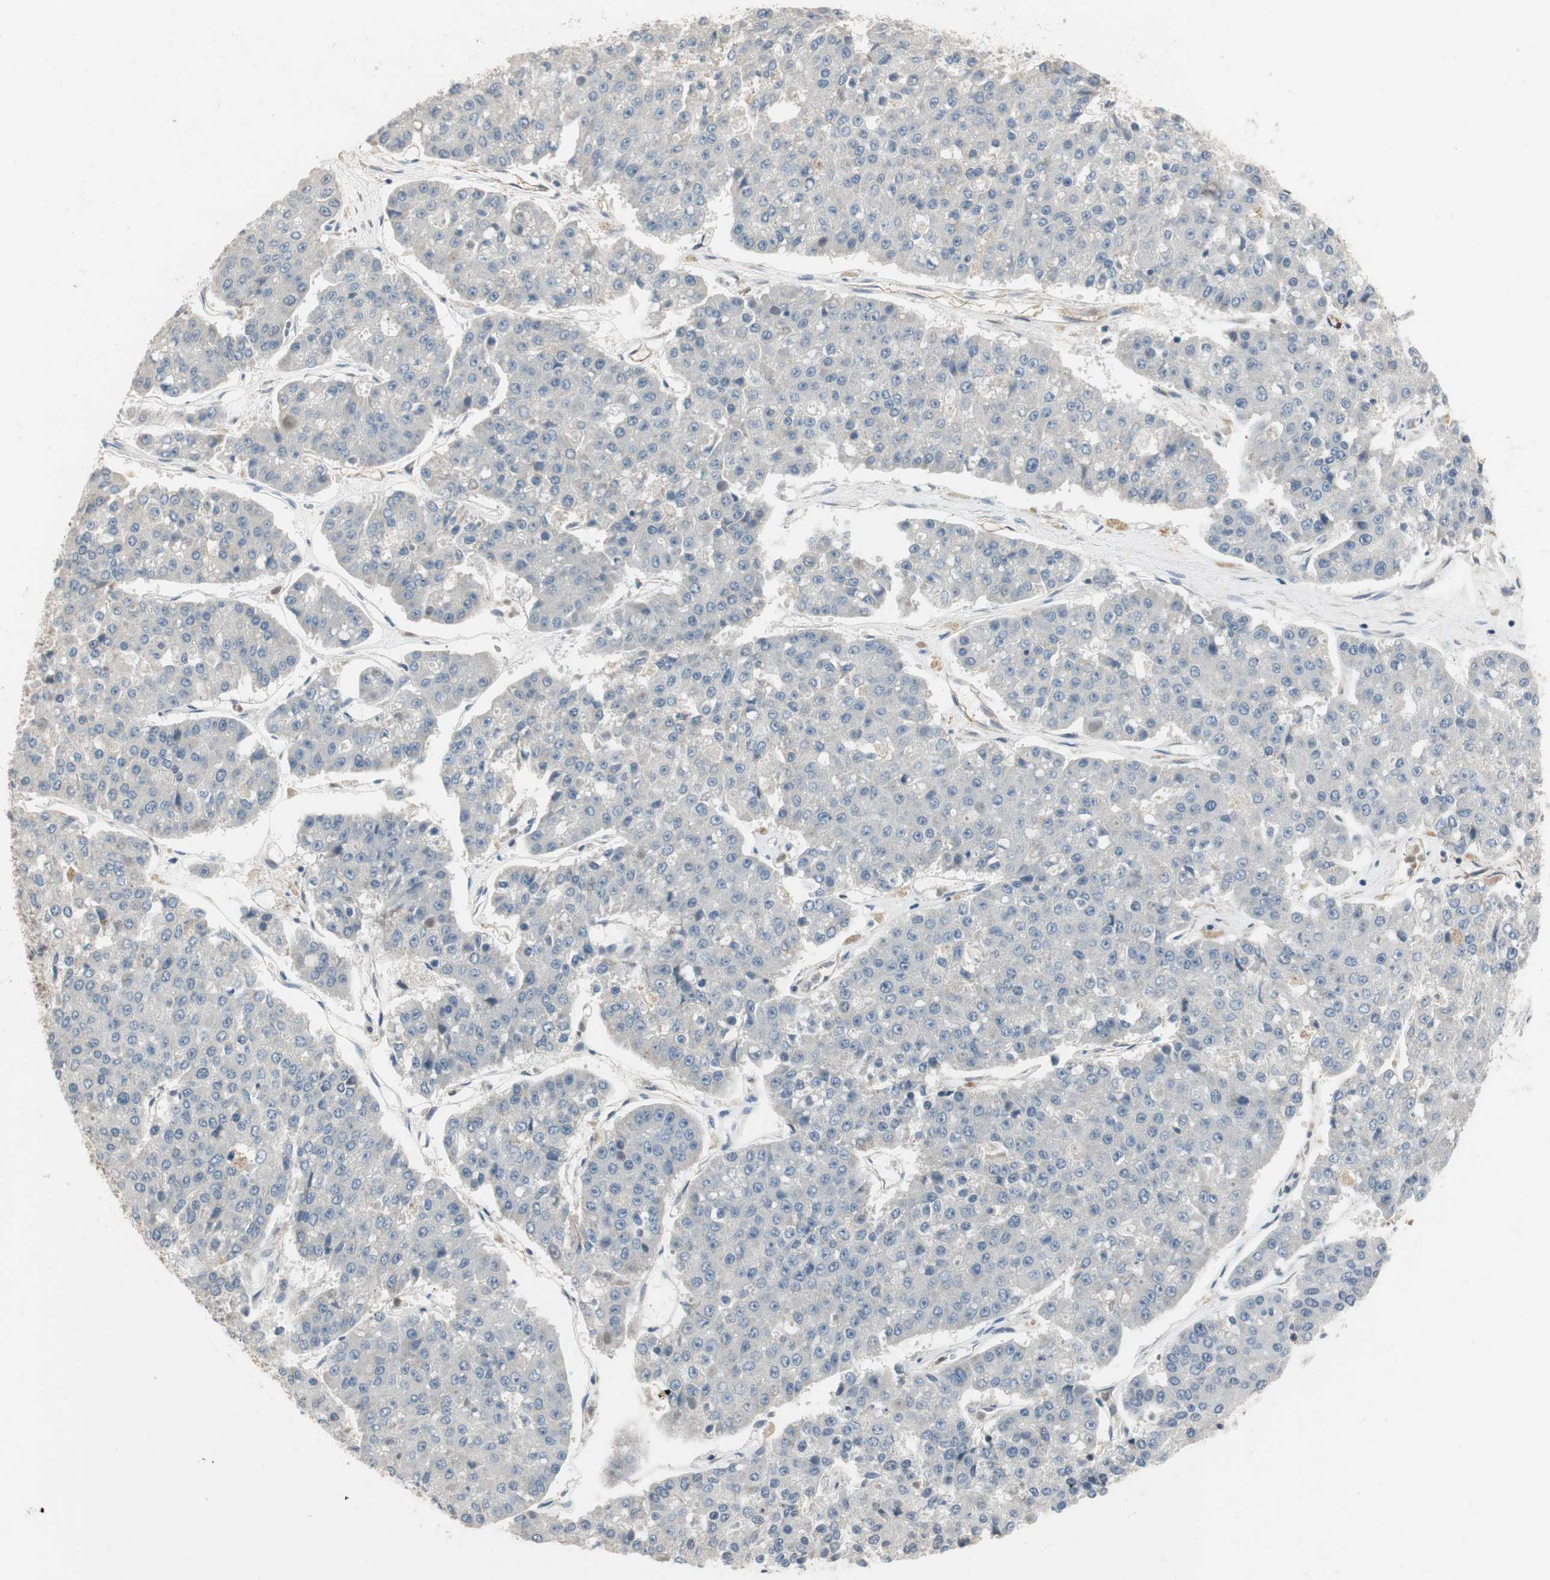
{"staining": {"intensity": "negative", "quantity": "none", "location": "none"}, "tissue": "pancreatic cancer", "cell_type": "Tumor cells", "image_type": "cancer", "snomed": [{"axis": "morphology", "description": "Adenocarcinoma, NOS"}, {"axis": "topography", "description": "Pancreas"}], "caption": "An IHC histopathology image of adenocarcinoma (pancreatic) is shown. There is no staining in tumor cells of adenocarcinoma (pancreatic).", "gene": "ALPL", "patient": {"sex": "male", "age": 50}}